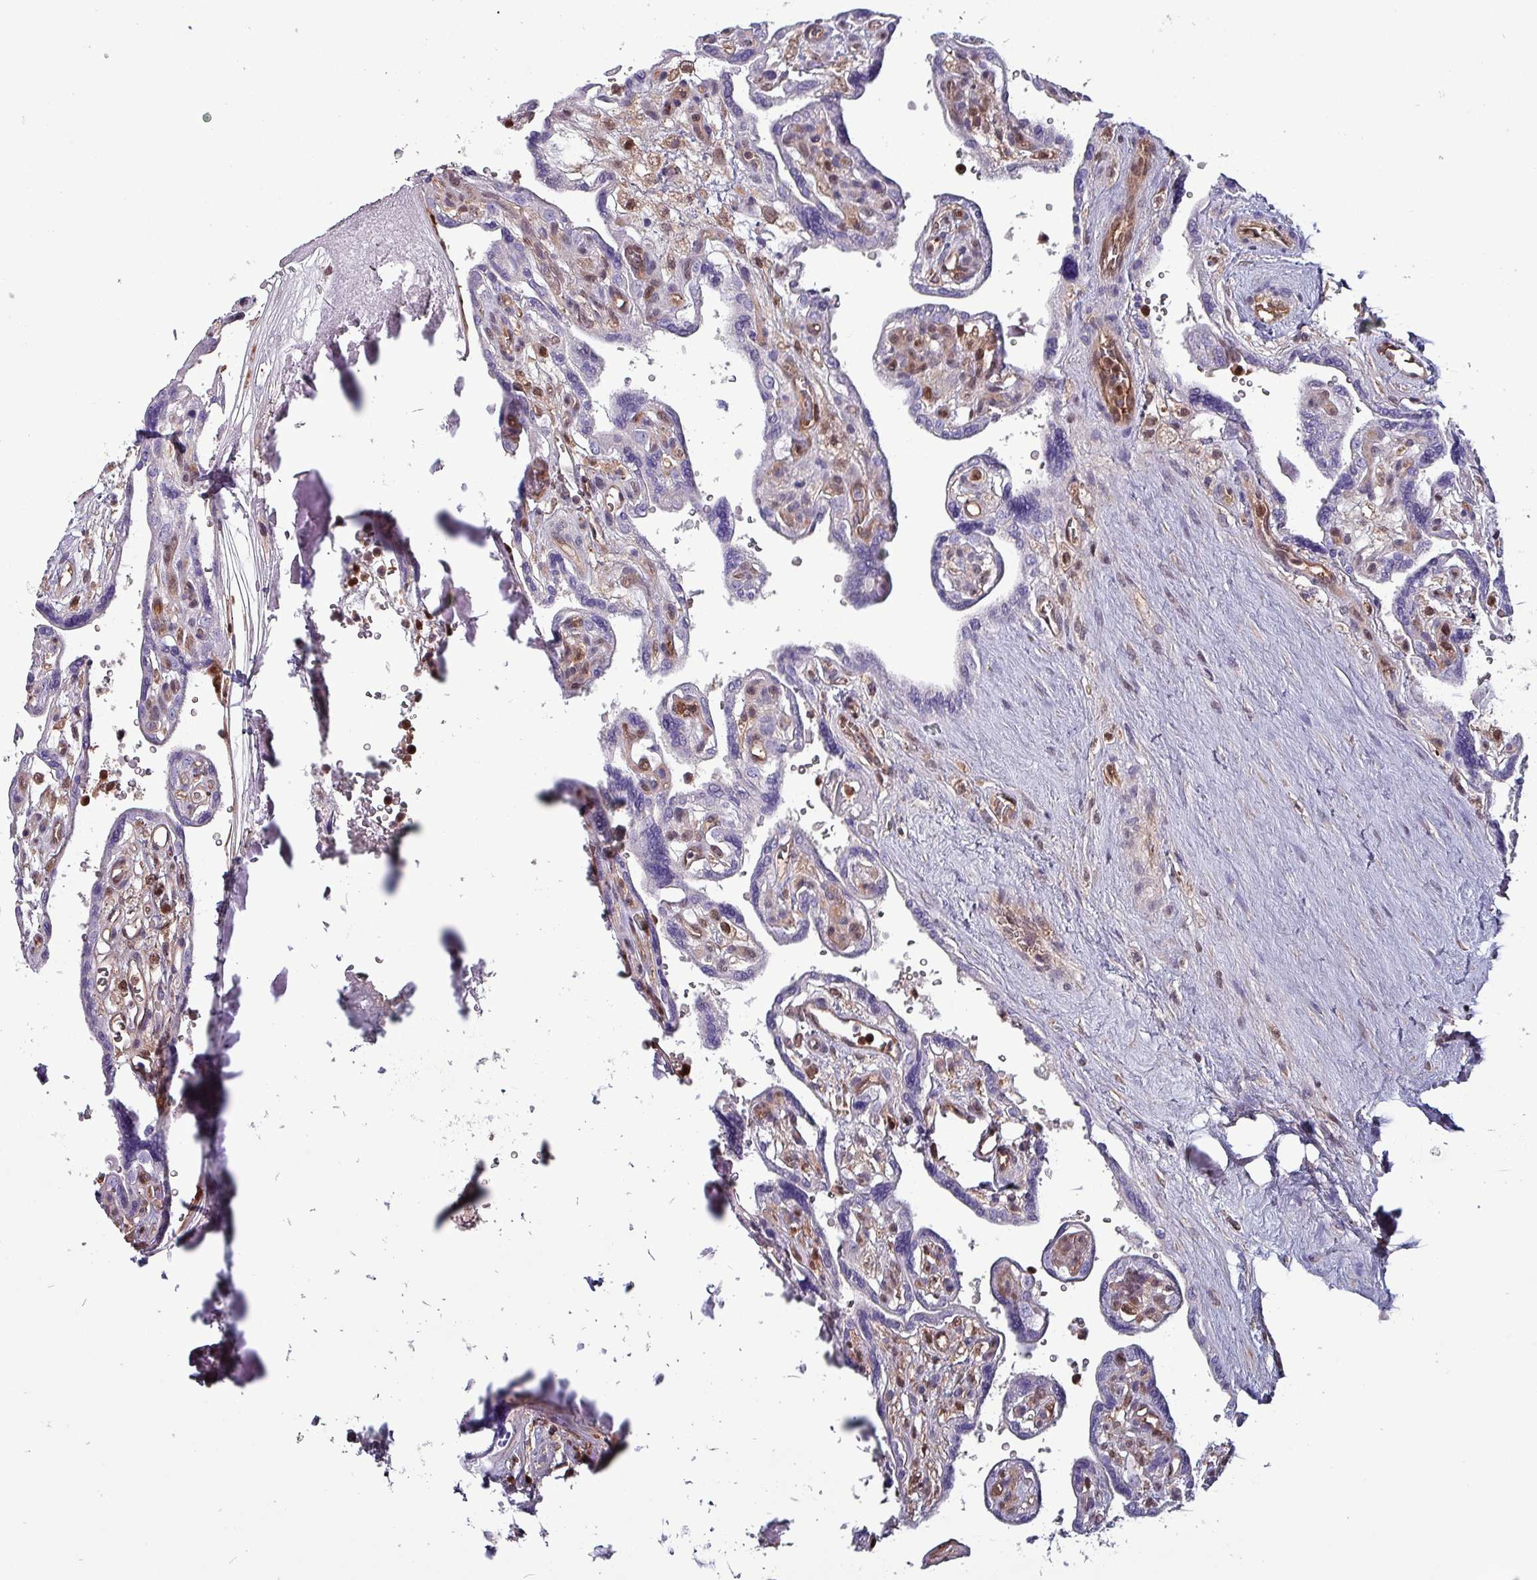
{"staining": {"intensity": "moderate", "quantity": ">75%", "location": "cytoplasmic/membranous,nuclear"}, "tissue": "placenta", "cell_type": "Decidual cells", "image_type": "normal", "snomed": [{"axis": "morphology", "description": "Normal tissue, NOS"}, {"axis": "topography", "description": "Placenta"}], "caption": "This micrograph displays unremarkable placenta stained with IHC to label a protein in brown. The cytoplasmic/membranous,nuclear of decidual cells show moderate positivity for the protein. Nuclei are counter-stained blue.", "gene": "PSMB8", "patient": {"sex": "female", "age": 39}}